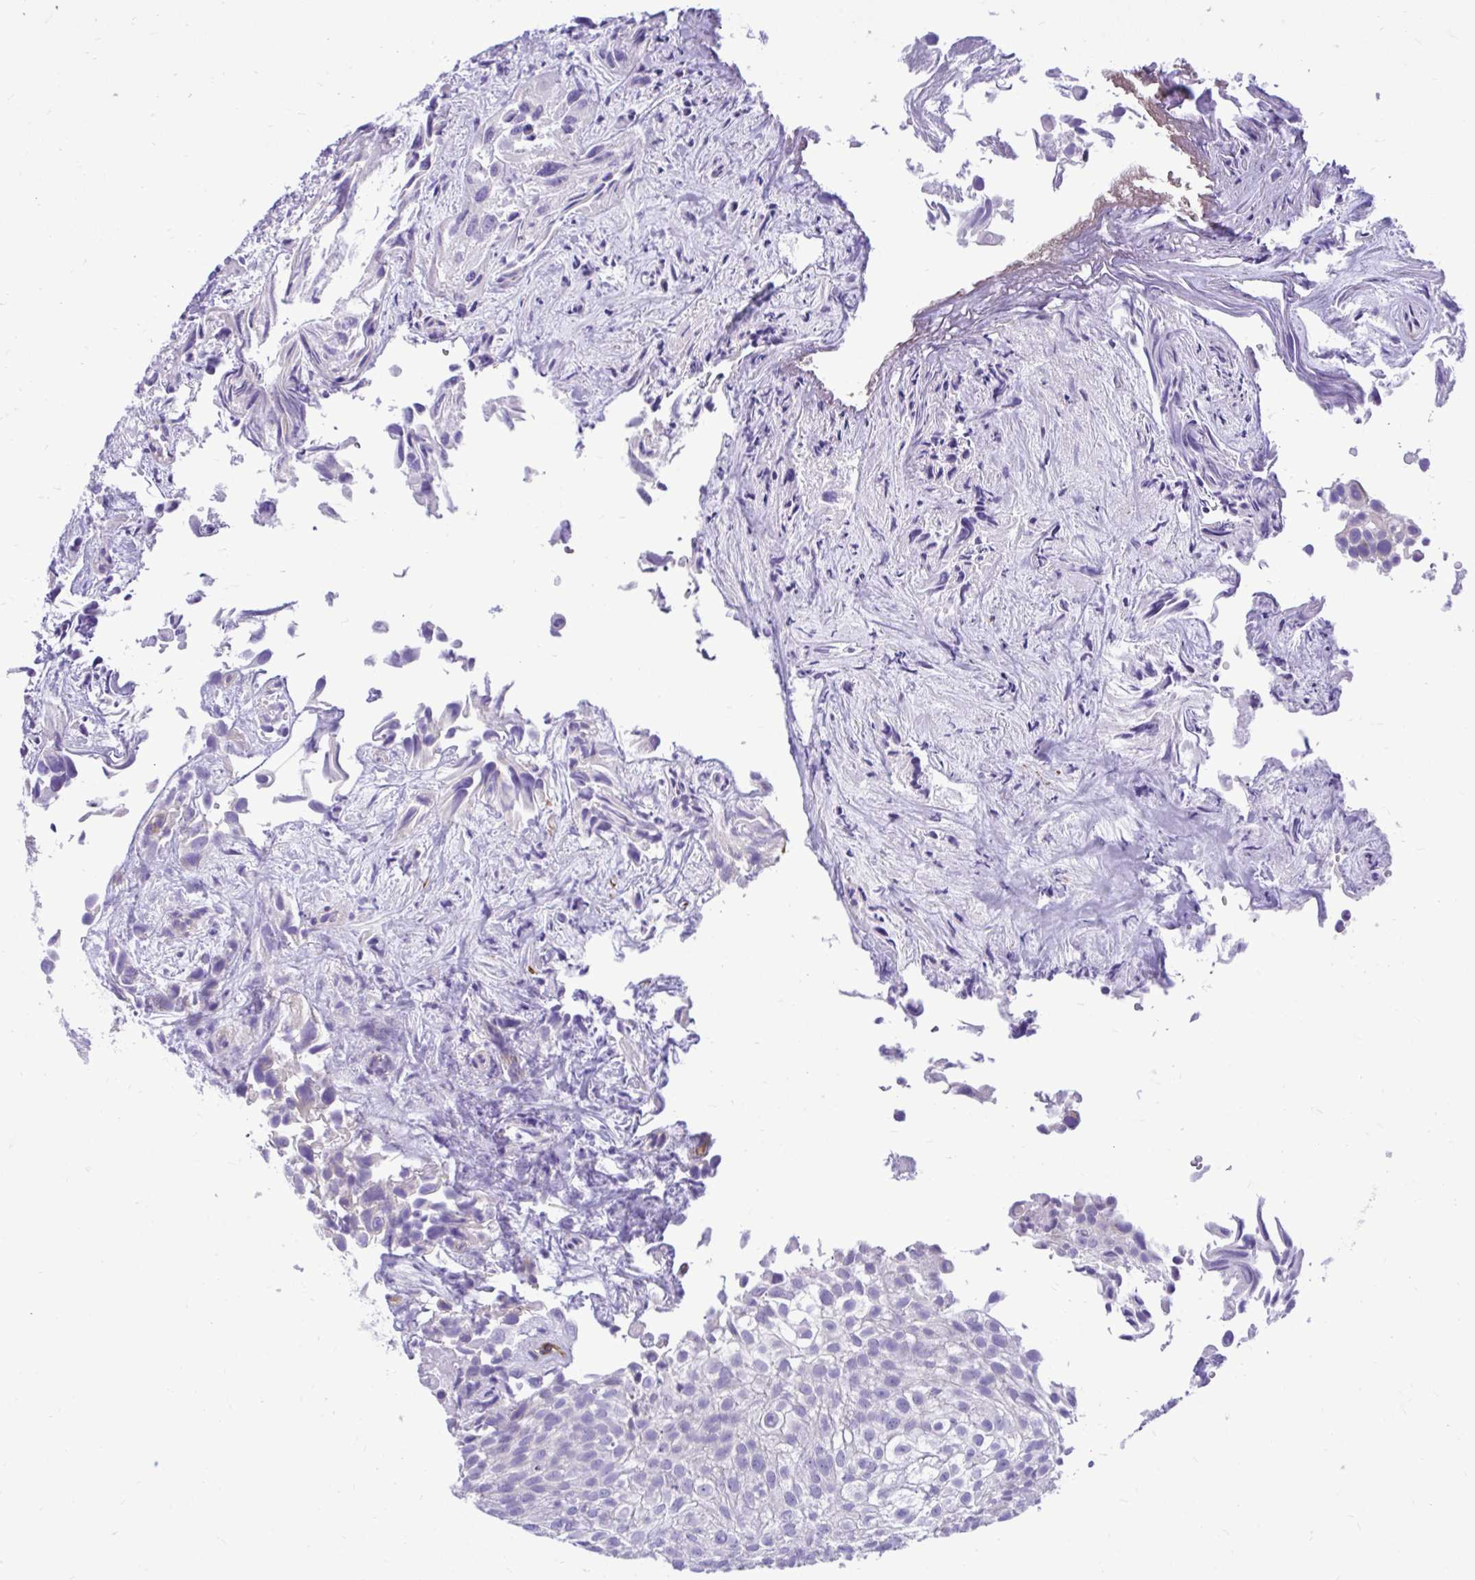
{"staining": {"intensity": "negative", "quantity": "none", "location": "none"}, "tissue": "urothelial cancer", "cell_type": "Tumor cells", "image_type": "cancer", "snomed": [{"axis": "morphology", "description": "Urothelial carcinoma, High grade"}, {"axis": "topography", "description": "Urinary bladder"}], "caption": "DAB (3,3'-diaminobenzidine) immunohistochemical staining of human high-grade urothelial carcinoma shows no significant expression in tumor cells.", "gene": "ABCG2", "patient": {"sex": "male", "age": 56}}